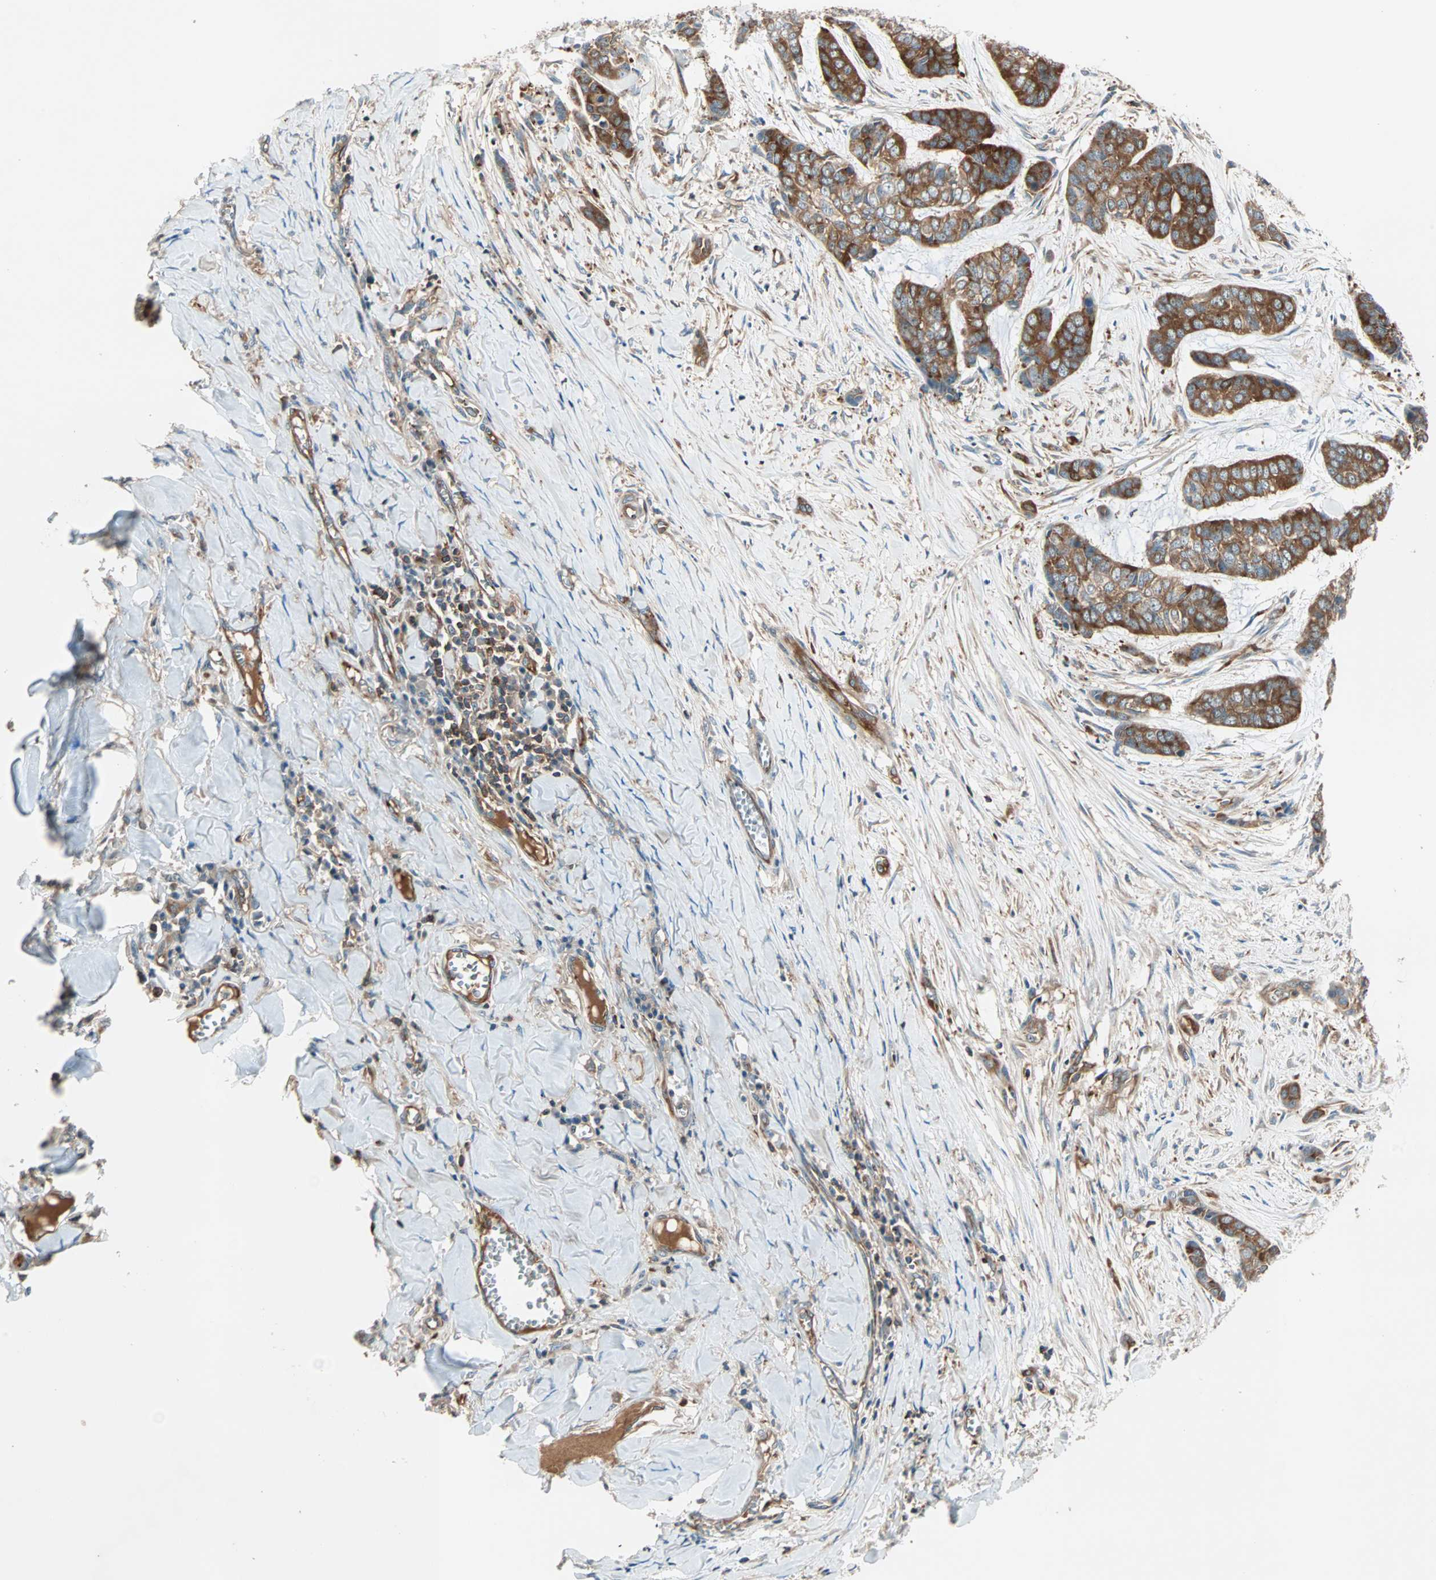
{"staining": {"intensity": "strong", "quantity": ">75%", "location": "cytoplasmic/membranous"}, "tissue": "skin cancer", "cell_type": "Tumor cells", "image_type": "cancer", "snomed": [{"axis": "morphology", "description": "Basal cell carcinoma"}, {"axis": "topography", "description": "Skin"}], "caption": "The photomicrograph shows staining of basal cell carcinoma (skin), revealing strong cytoplasmic/membranous protein positivity (brown color) within tumor cells.", "gene": "TEC", "patient": {"sex": "female", "age": 64}}